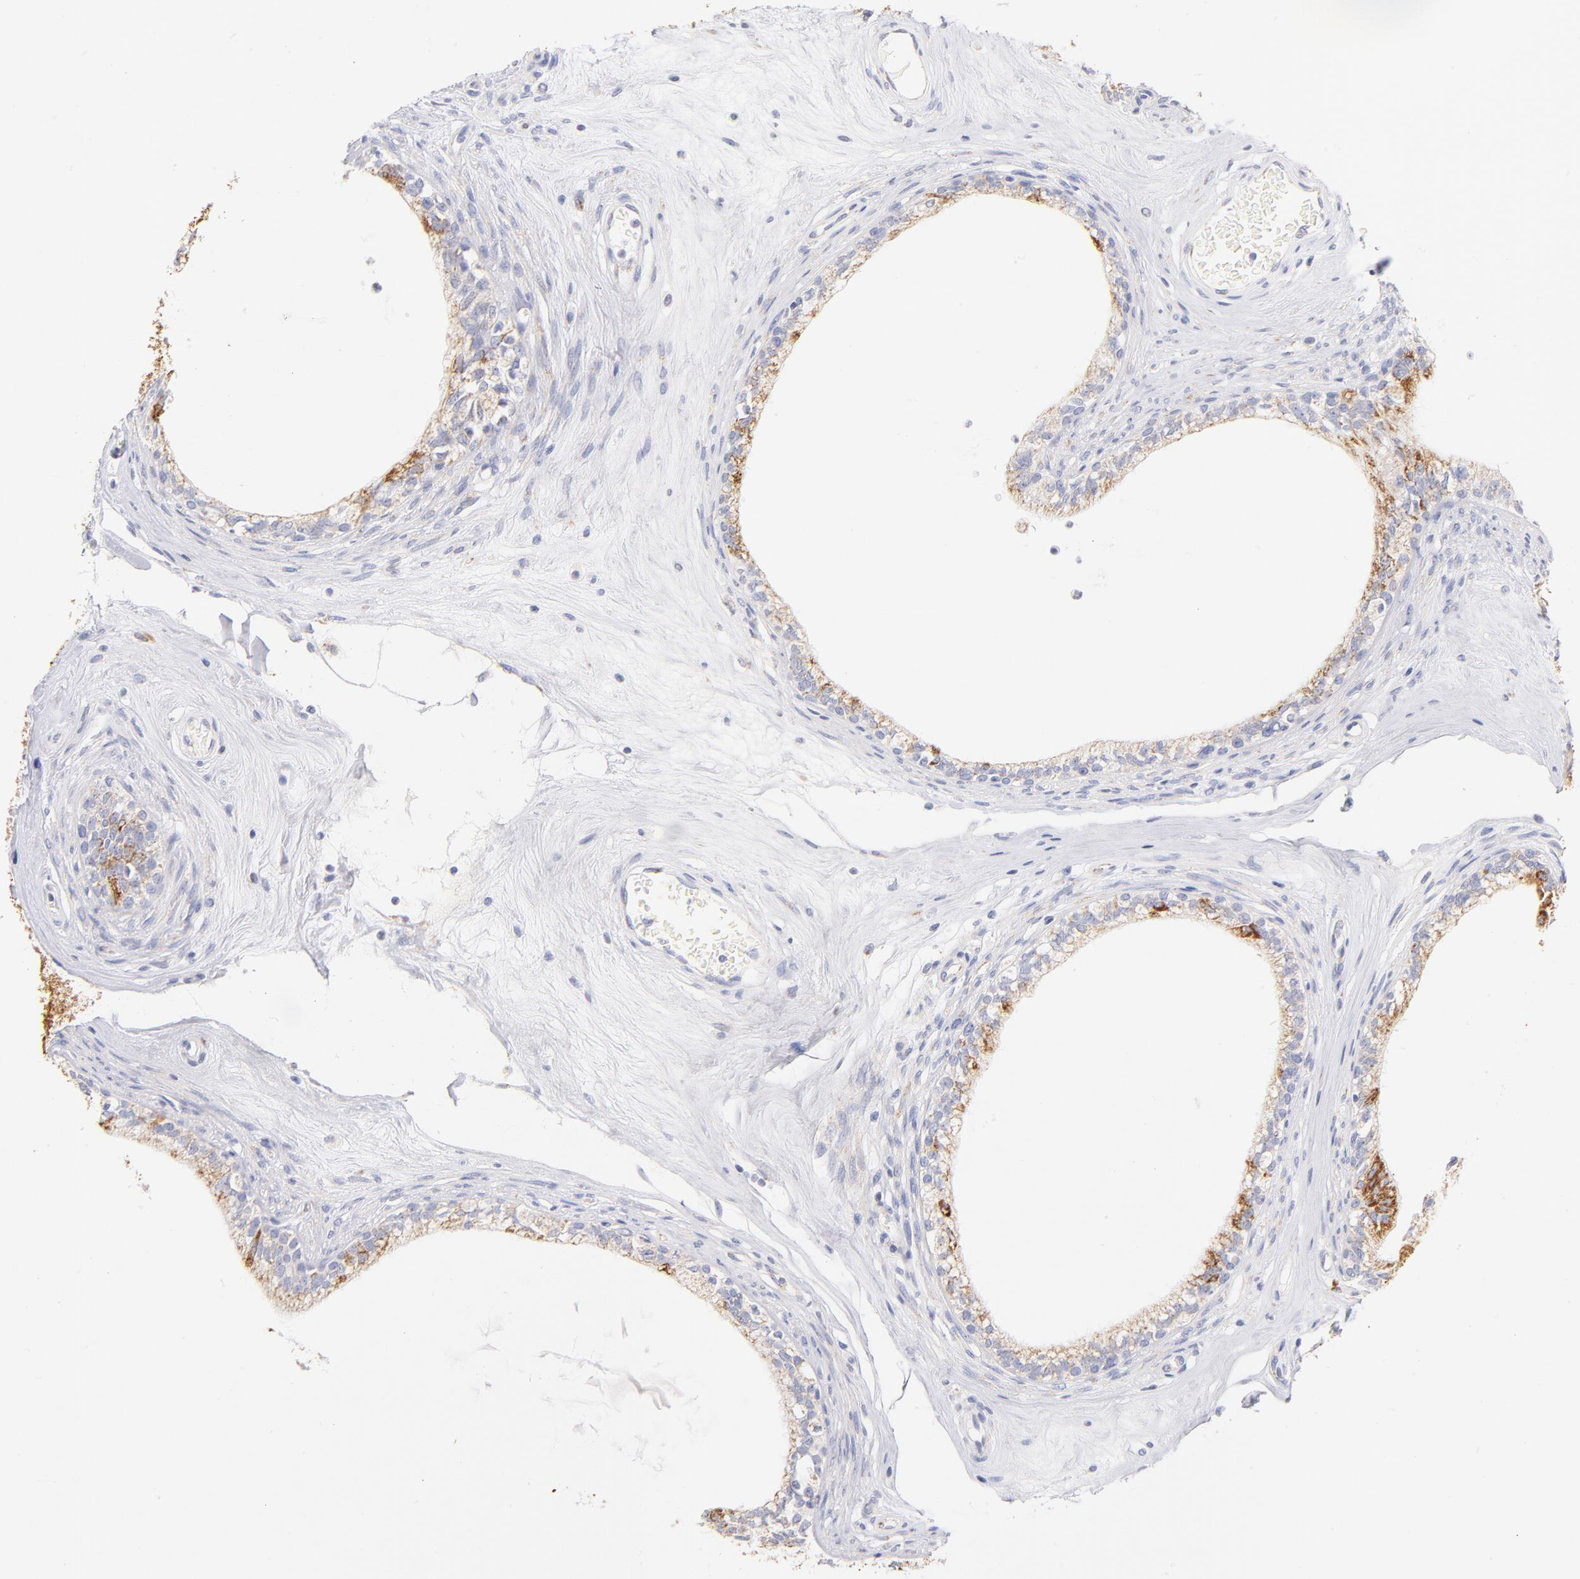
{"staining": {"intensity": "moderate", "quantity": ">75%", "location": "cytoplasmic/membranous"}, "tissue": "epididymis", "cell_type": "Glandular cells", "image_type": "normal", "snomed": [{"axis": "morphology", "description": "Normal tissue, NOS"}, {"axis": "morphology", "description": "Inflammation, NOS"}, {"axis": "topography", "description": "Epididymis"}], "caption": "The immunohistochemical stain labels moderate cytoplasmic/membranous expression in glandular cells of normal epididymis. Nuclei are stained in blue.", "gene": "AIFM1", "patient": {"sex": "male", "age": 84}}